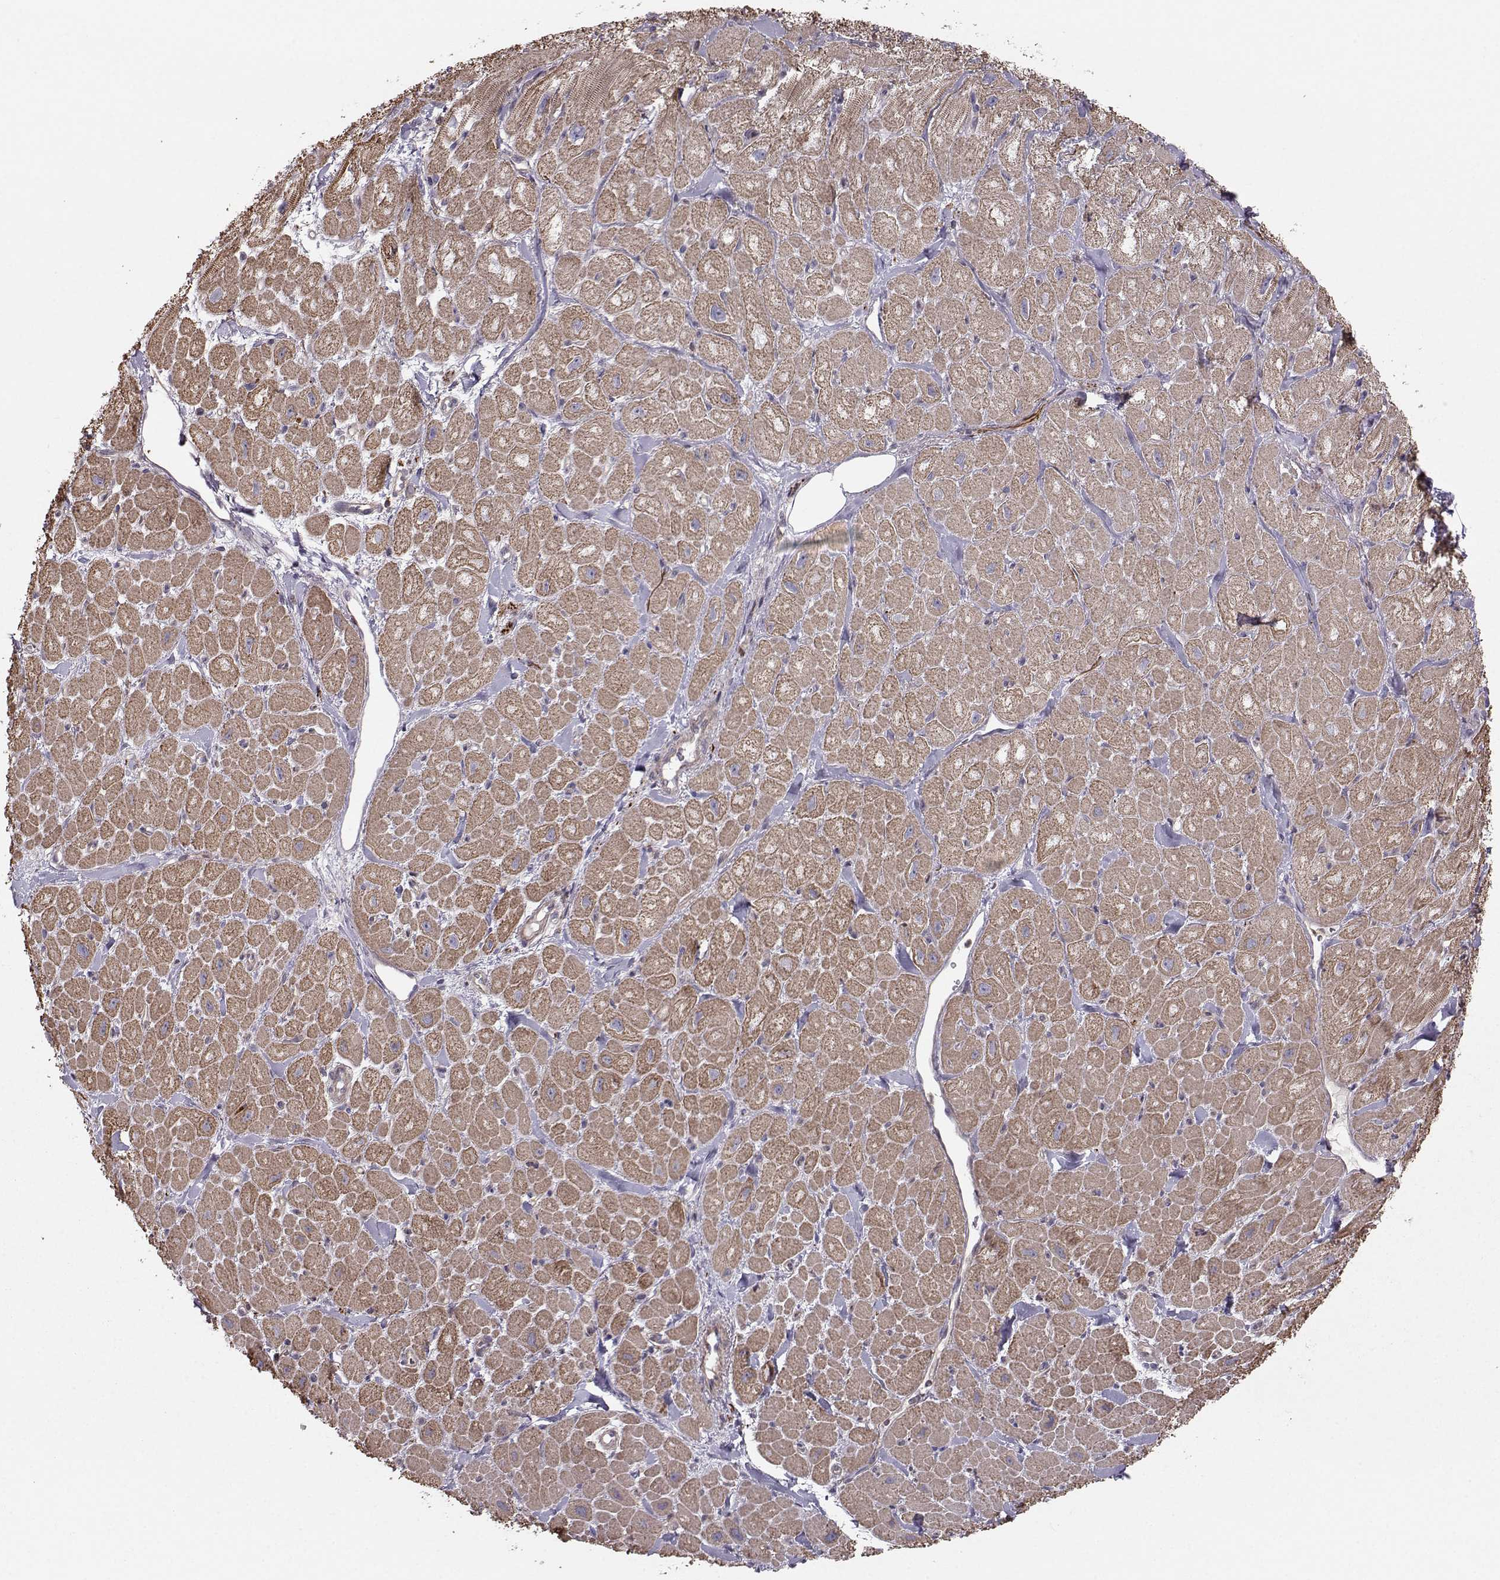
{"staining": {"intensity": "moderate", "quantity": "25%-75%", "location": "cytoplasmic/membranous"}, "tissue": "heart muscle", "cell_type": "Cardiomyocytes", "image_type": "normal", "snomed": [{"axis": "morphology", "description": "Normal tissue, NOS"}, {"axis": "topography", "description": "Heart"}], "caption": "Protein expression analysis of unremarkable heart muscle shows moderate cytoplasmic/membranous staining in approximately 25%-75% of cardiomyocytes. The staining was performed using DAB (3,3'-diaminobenzidine) to visualize the protein expression in brown, while the nuclei were stained in blue with hematoxylin (Magnification: 20x).", "gene": "ASB16", "patient": {"sex": "male", "age": 60}}